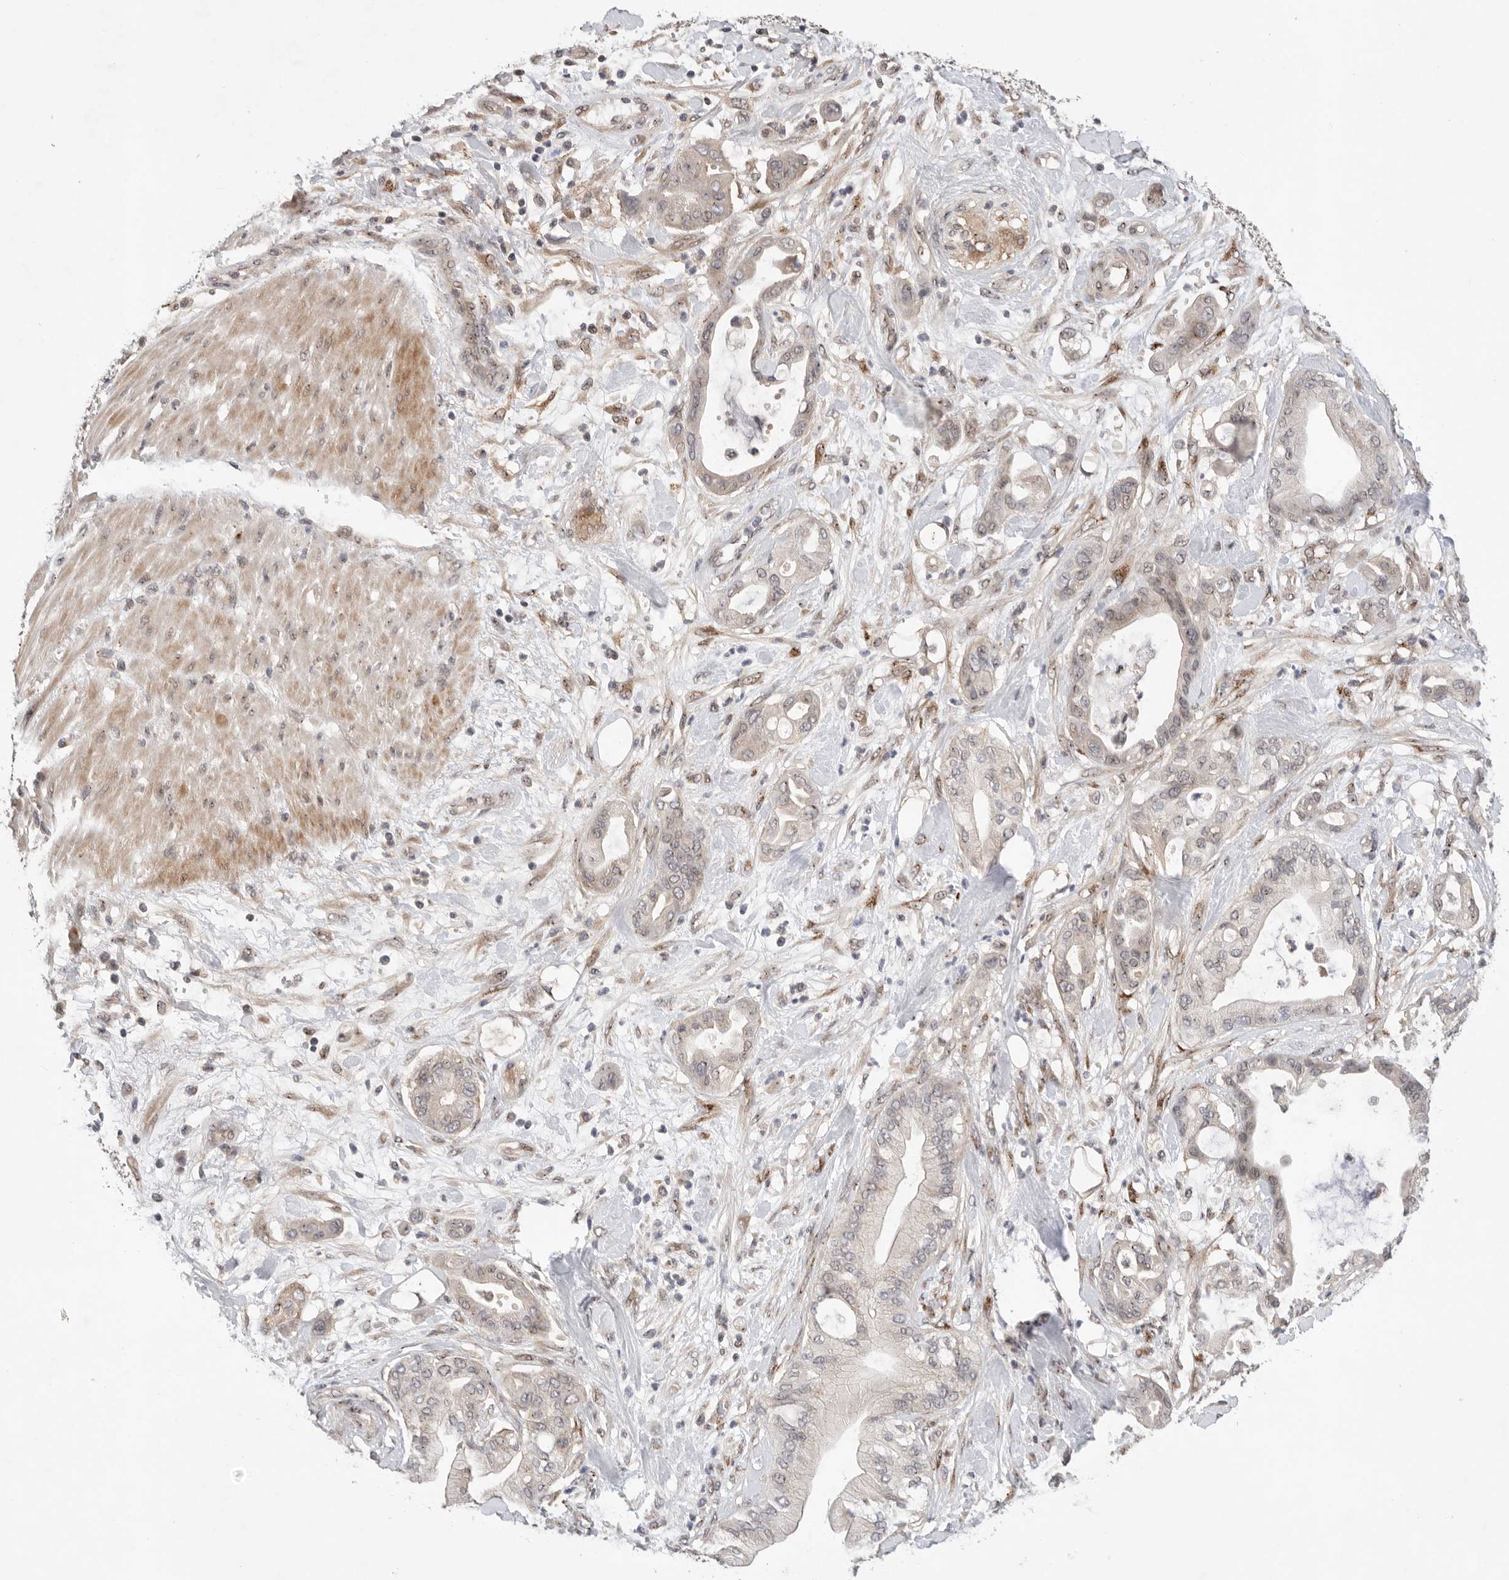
{"staining": {"intensity": "negative", "quantity": "none", "location": "none"}, "tissue": "pancreatic cancer", "cell_type": "Tumor cells", "image_type": "cancer", "snomed": [{"axis": "morphology", "description": "Adenocarcinoma, NOS"}, {"axis": "morphology", "description": "Adenocarcinoma, metastatic, NOS"}, {"axis": "topography", "description": "Lymph node"}, {"axis": "topography", "description": "Pancreas"}, {"axis": "topography", "description": "Duodenum"}], "caption": "There is no significant expression in tumor cells of pancreatic metastatic adenocarcinoma.", "gene": "LEMD3", "patient": {"sex": "female", "age": 64}}